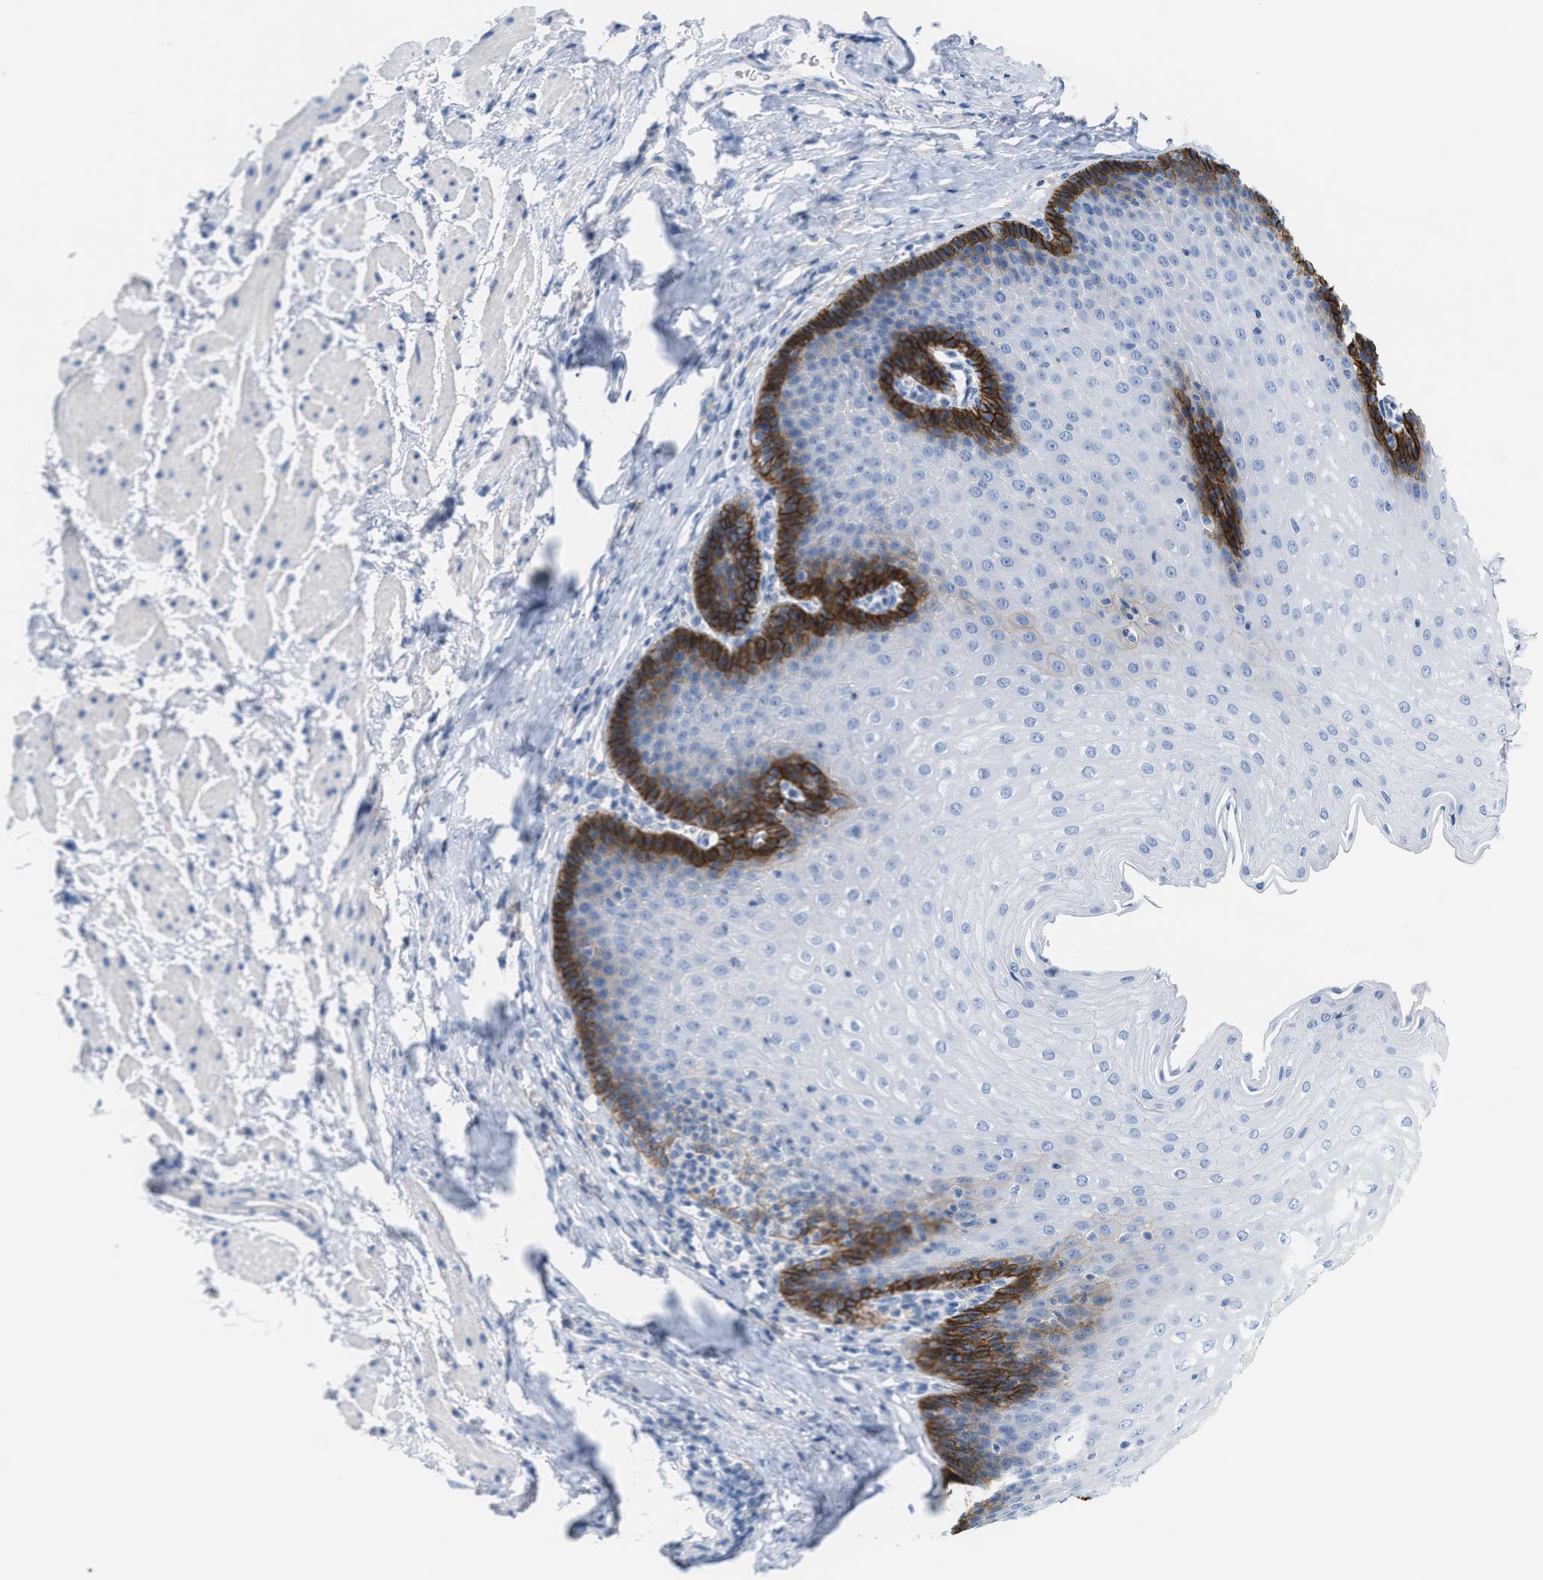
{"staining": {"intensity": "strong", "quantity": "<25%", "location": "cytoplasmic/membranous"}, "tissue": "esophagus", "cell_type": "Squamous epithelial cells", "image_type": "normal", "snomed": [{"axis": "morphology", "description": "Normal tissue, NOS"}, {"axis": "topography", "description": "Esophagus"}], "caption": "A histopathology image of human esophagus stained for a protein exhibits strong cytoplasmic/membranous brown staining in squamous epithelial cells.", "gene": "SLC3A2", "patient": {"sex": "female", "age": 61}}